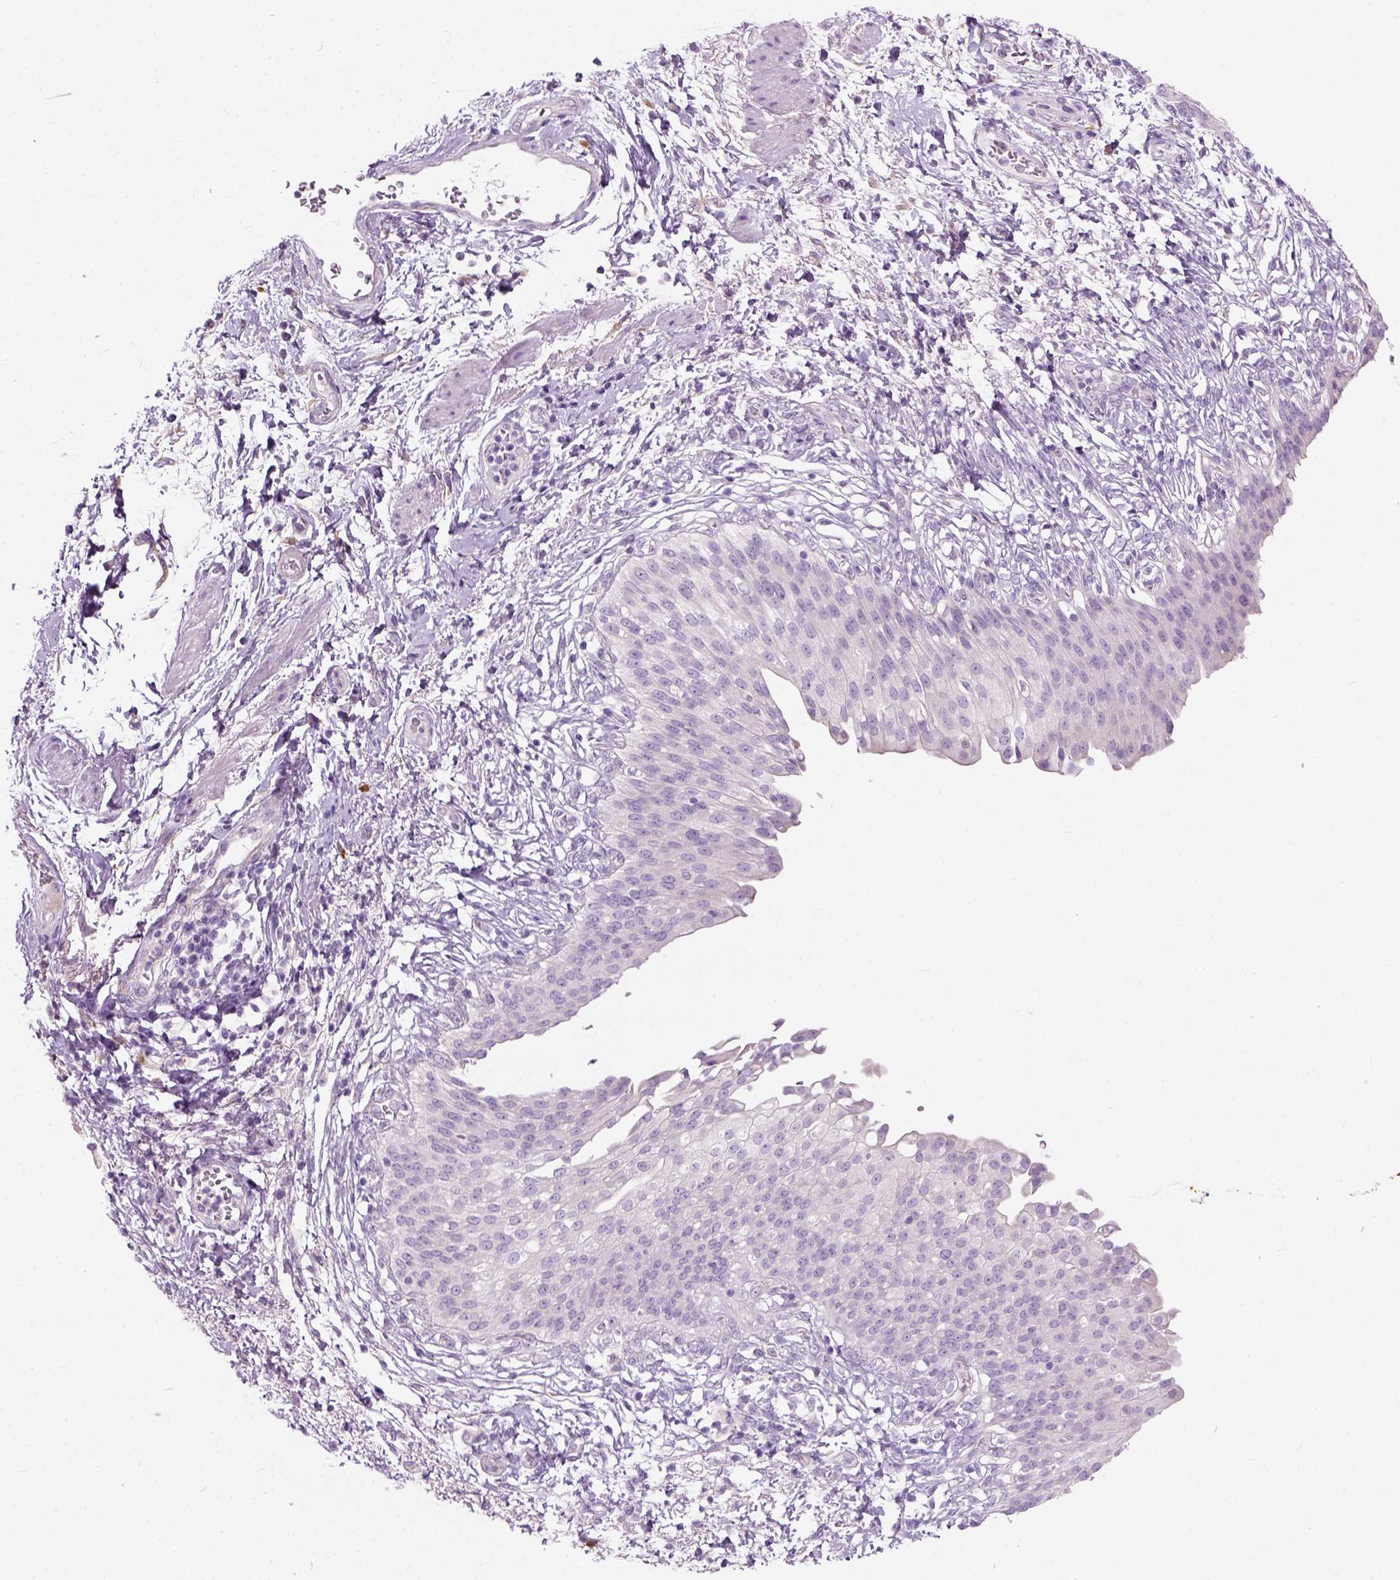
{"staining": {"intensity": "negative", "quantity": "none", "location": "none"}, "tissue": "urinary bladder", "cell_type": "Urothelial cells", "image_type": "normal", "snomed": [{"axis": "morphology", "description": "Normal tissue, NOS"}, {"axis": "topography", "description": "Urinary bladder"}, {"axis": "topography", "description": "Peripheral nerve tissue"}], "caption": "Immunohistochemical staining of benign human urinary bladder exhibits no significant positivity in urothelial cells.", "gene": "TRIM72", "patient": {"sex": "female", "age": 60}}